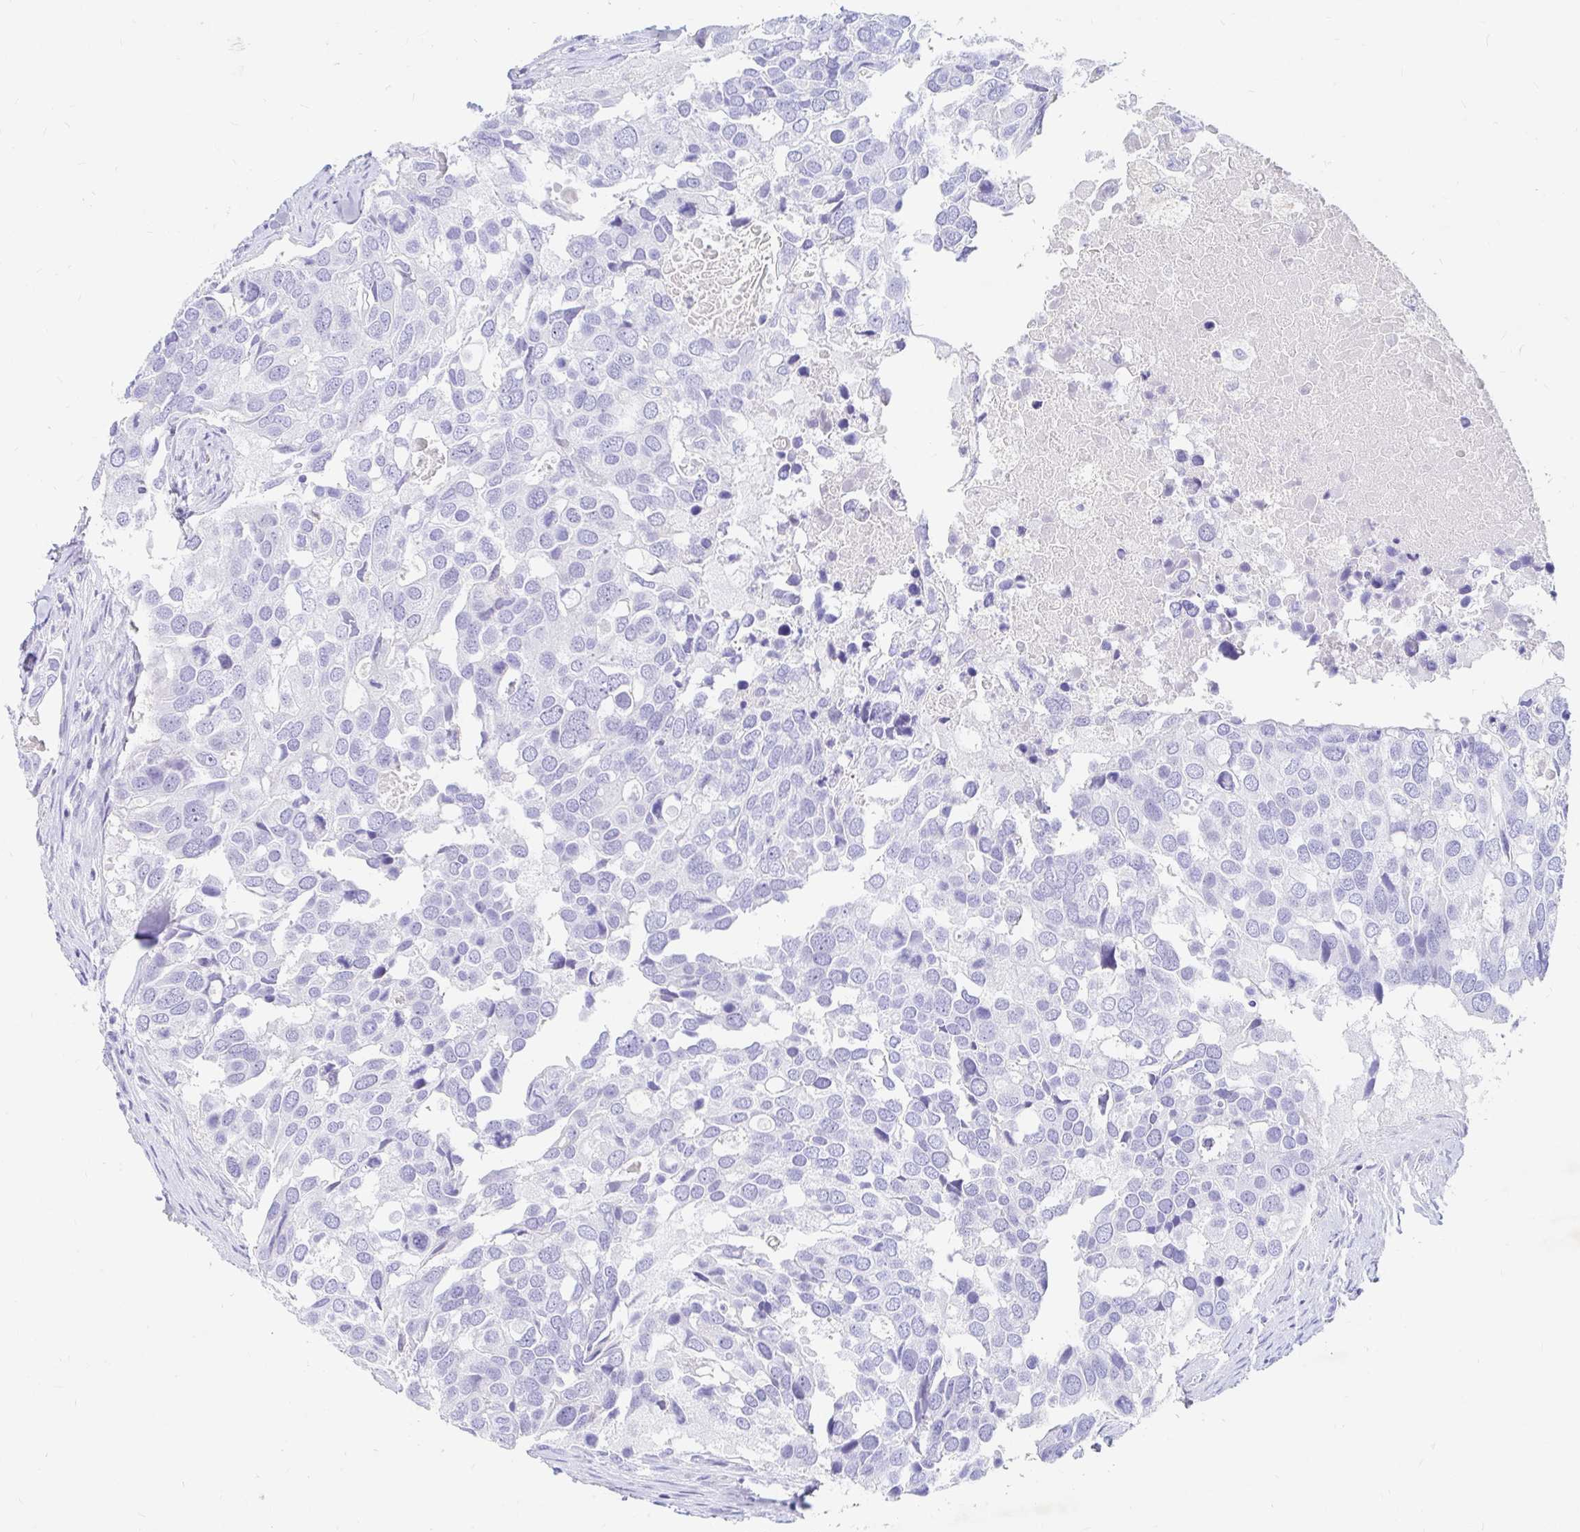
{"staining": {"intensity": "negative", "quantity": "none", "location": "none"}, "tissue": "breast cancer", "cell_type": "Tumor cells", "image_type": "cancer", "snomed": [{"axis": "morphology", "description": "Duct carcinoma"}, {"axis": "topography", "description": "Breast"}], "caption": "Immunohistochemistry micrograph of neoplastic tissue: human breast cancer (intraductal carcinoma) stained with DAB (3,3'-diaminobenzidine) shows no significant protein expression in tumor cells. (Stains: DAB IHC with hematoxylin counter stain, Microscopy: brightfield microscopy at high magnification).", "gene": "NR2E1", "patient": {"sex": "female", "age": 83}}